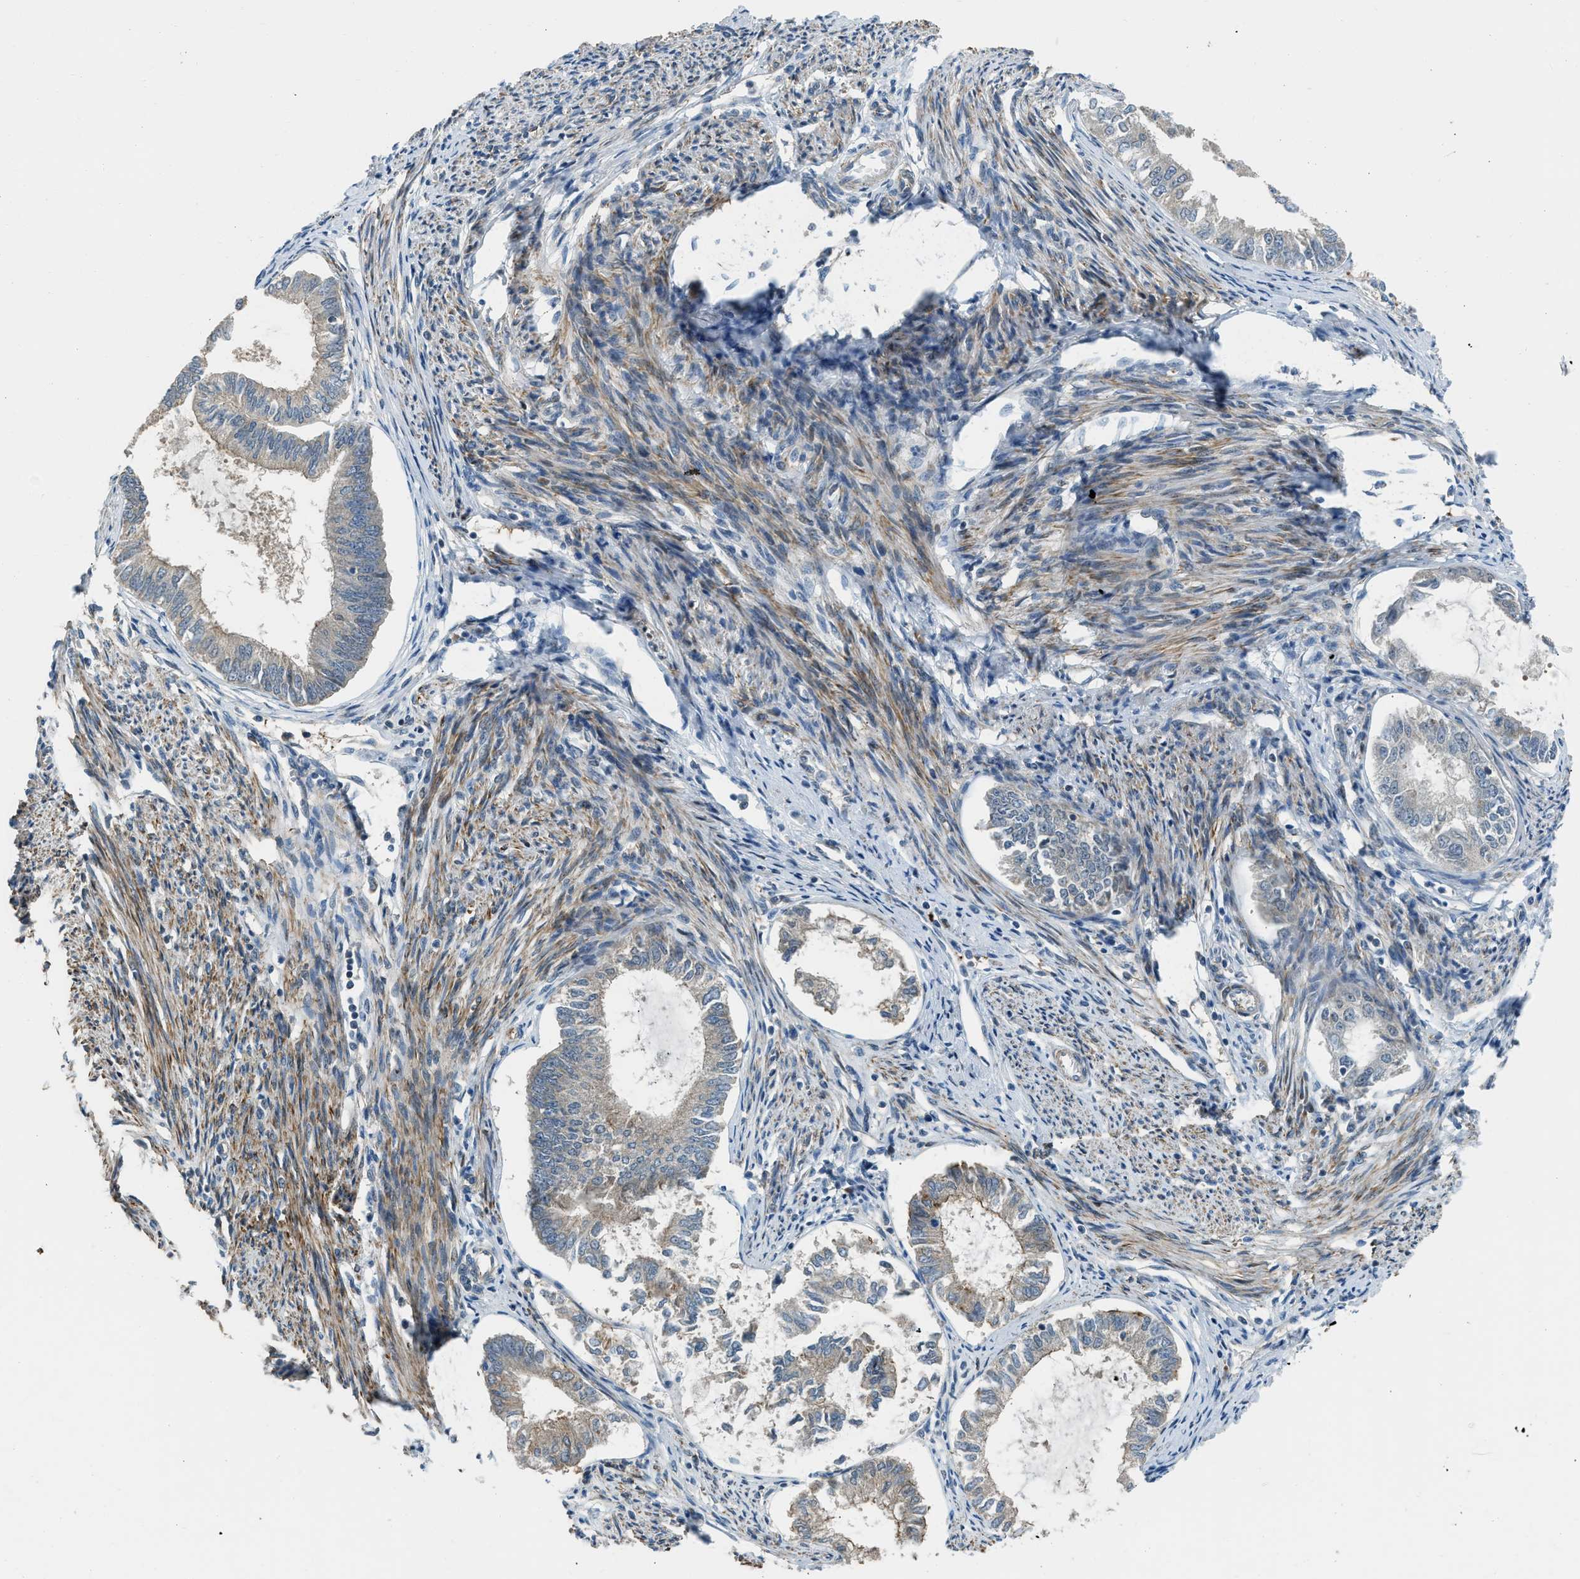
{"staining": {"intensity": "weak", "quantity": "25%-75%", "location": "cytoplasmic/membranous"}, "tissue": "endometrial cancer", "cell_type": "Tumor cells", "image_type": "cancer", "snomed": [{"axis": "morphology", "description": "Adenocarcinoma, NOS"}, {"axis": "topography", "description": "Endometrium"}], "caption": "A micrograph showing weak cytoplasmic/membranous positivity in approximately 25%-75% of tumor cells in adenocarcinoma (endometrial), as visualized by brown immunohistochemical staining.", "gene": "SESN2", "patient": {"sex": "female", "age": 86}}